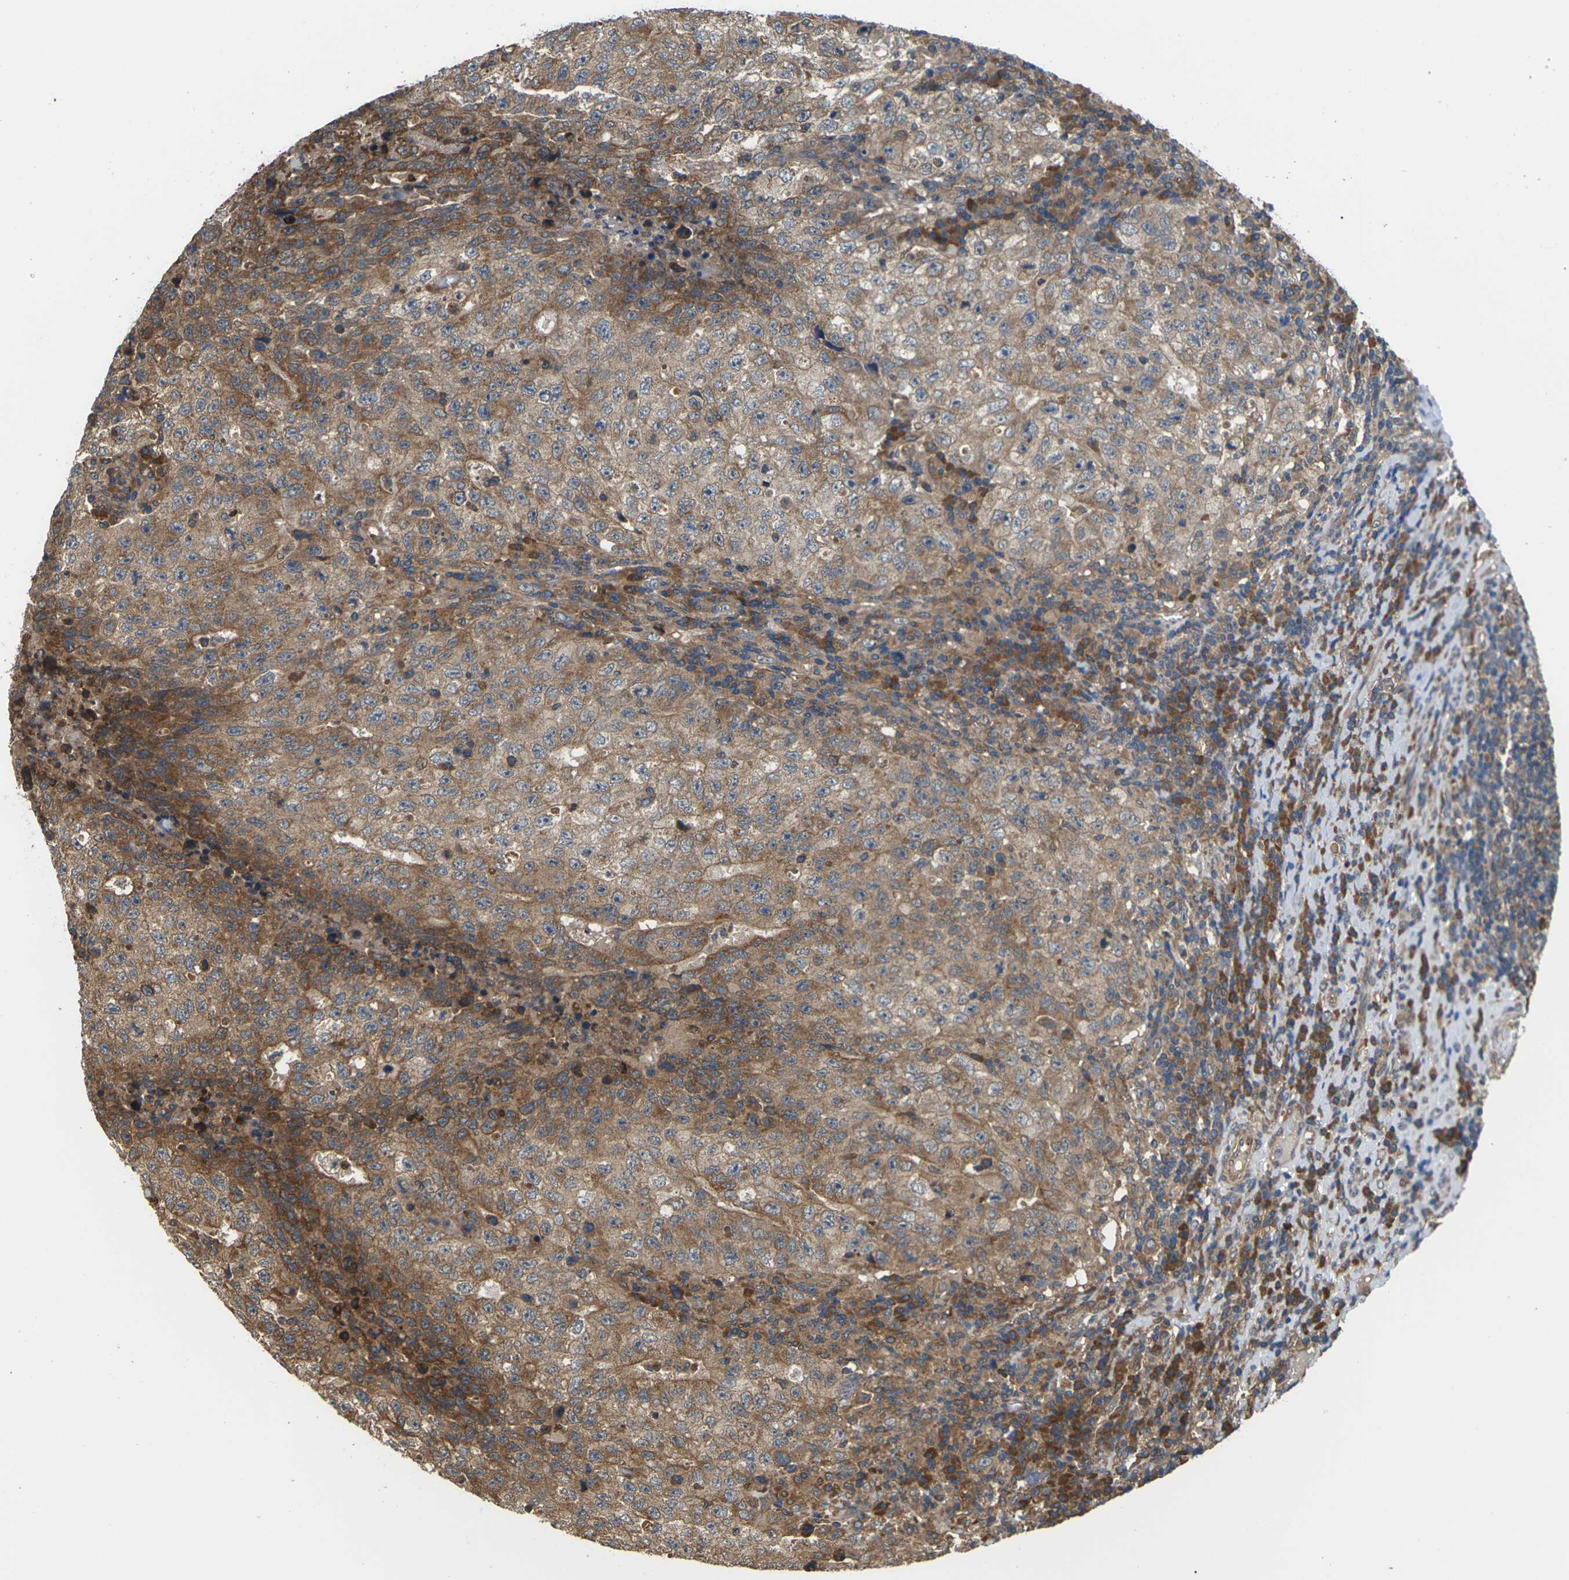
{"staining": {"intensity": "moderate", "quantity": ">75%", "location": "cytoplasmic/membranous"}, "tissue": "testis cancer", "cell_type": "Tumor cells", "image_type": "cancer", "snomed": [{"axis": "morphology", "description": "Necrosis, NOS"}, {"axis": "morphology", "description": "Carcinoma, Embryonal, NOS"}, {"axis": "topography", "description": "Testis"}], "caption": "DAB (3,3'-diaminobenzidine) immunohistochemical staining of testis embryonal carcinoma exhibits moderate cytoplasmic/membranous protein positivity in approximately >75% of tumor cells.", "gene": "NRAS", "patient": {"sex": "male", "age": 19}}